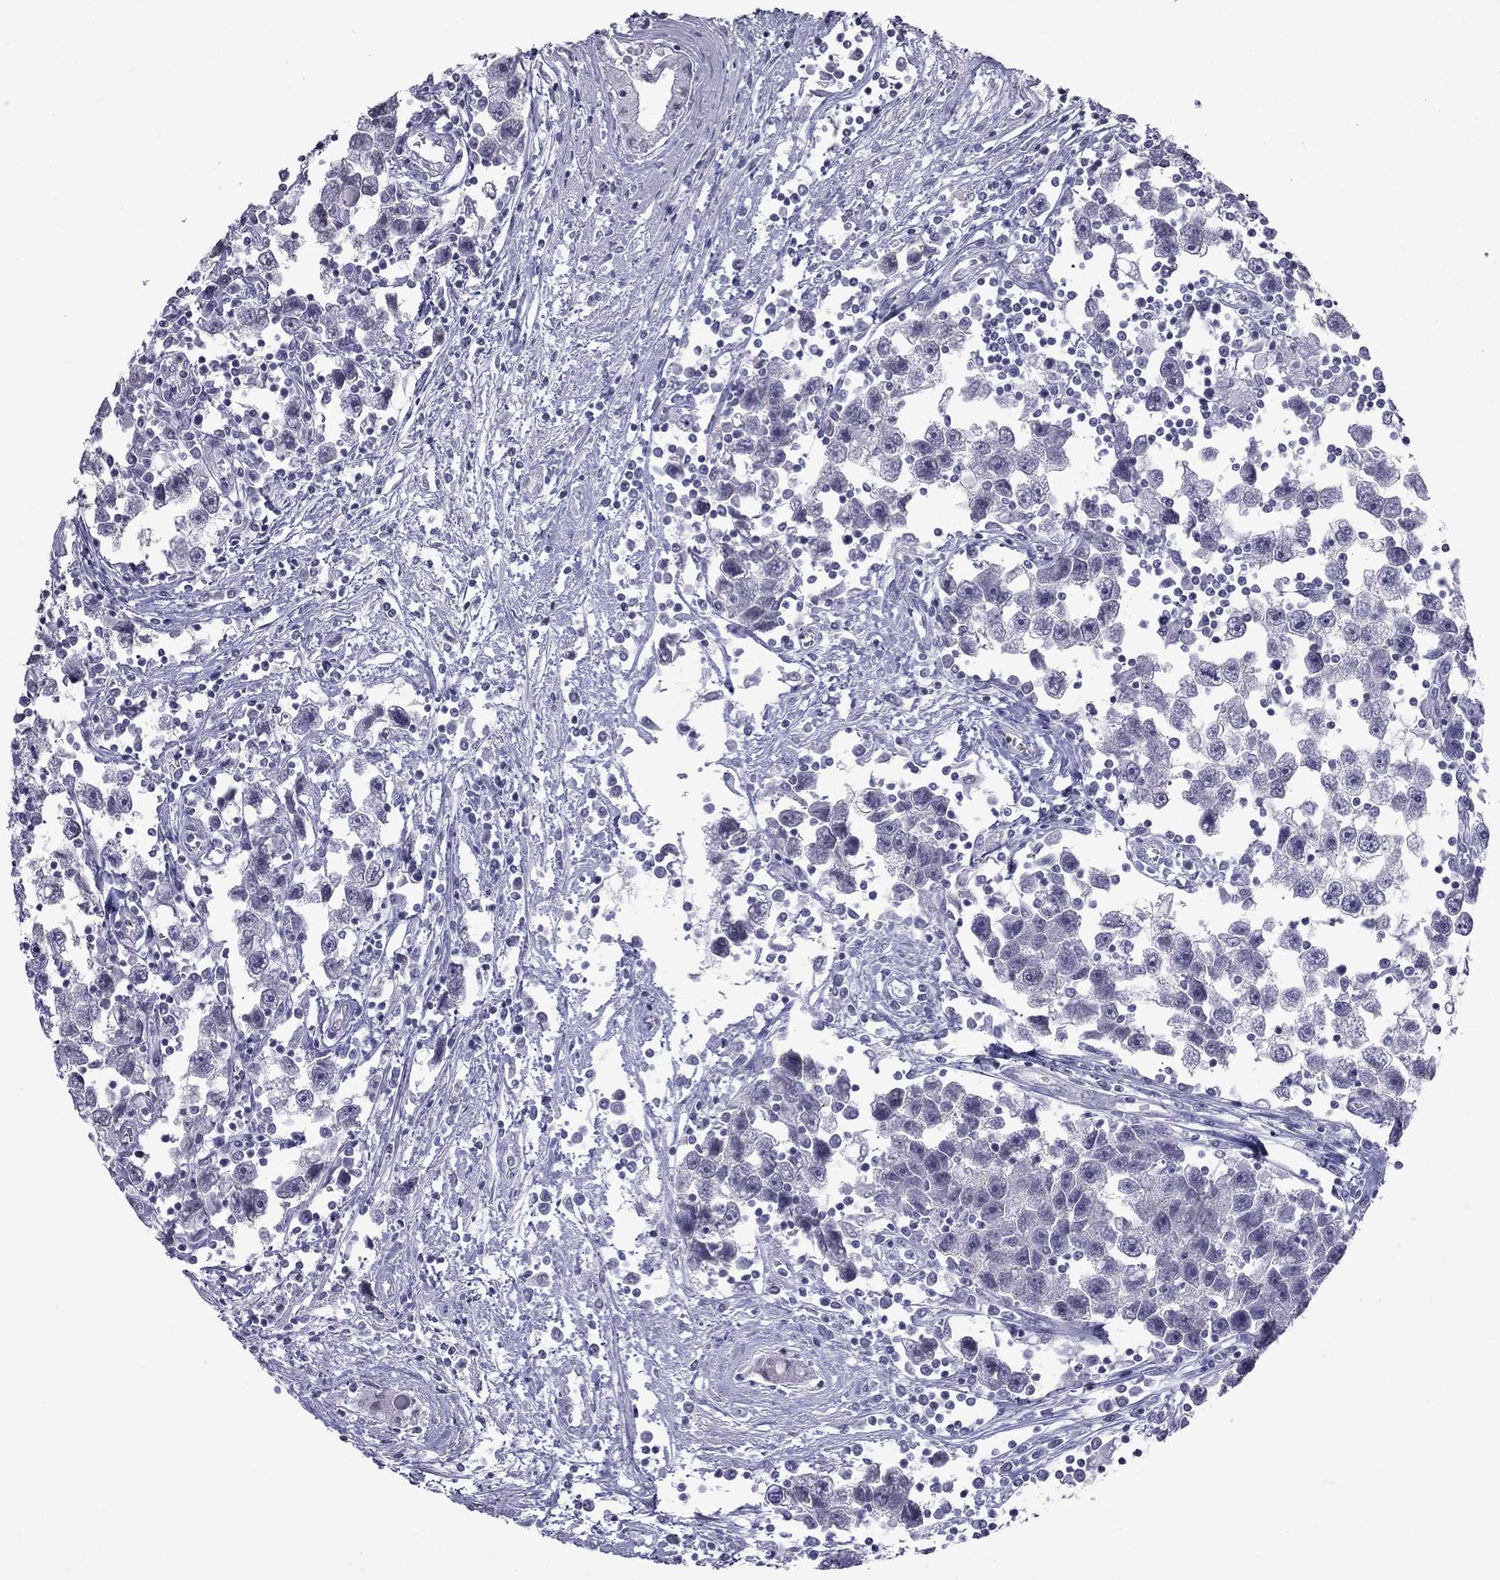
{"staining": {"intensity": "negative", "quantity": "none", "location": "none"}, "tissue": "testis cancer", "cell_type": "Tumor cells", "image_type": "cancer", "snomed": [{"axis": "morphology", "description": "Seminoma, NOS"}, {"axis": "topography", "description": "Testis"}], "caption": "Immunohistochemical staining of human testis seminoma shows no significant staining in tumor cells.", "gene": "MUC15", "patient": {"sex": "male", "age": 30}}